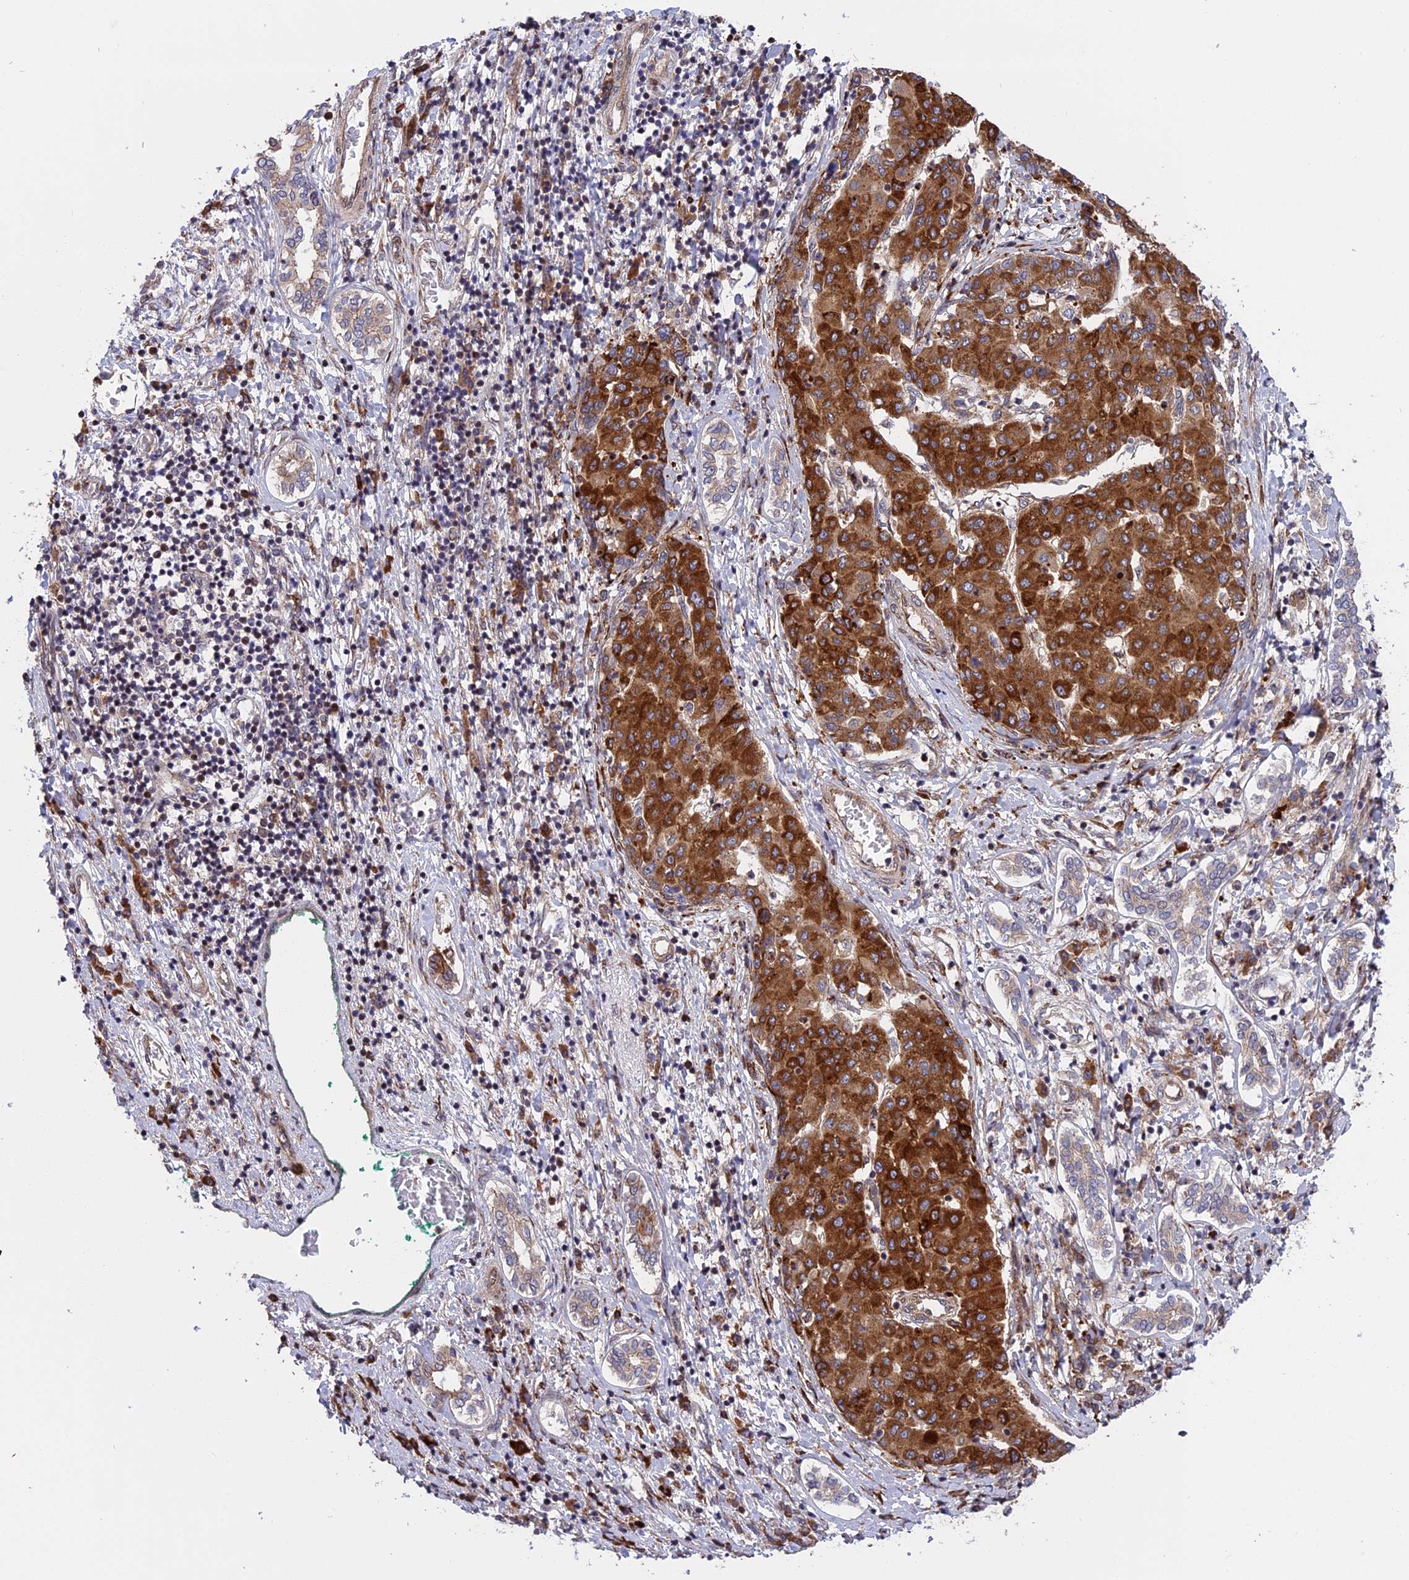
{"staining": {"intensity": "strong", "quantity": "25%-75%", "location": "cytoplasmic/membranous"}, "tissue": "liver cancer", "cell_type": "Tumor cells", "image_type": "cancer", "snomed": [{"axis": "morphology", "description": "Carcinoma, Hepatocellular, NOS"}, {"axis": "topography", "description": "Liver"}], "caption": "Immunohistochemistry (IHC) photomicrograph of liver cancer stained for a protein (brown), which reveals high levels of strong cytoplasmic/membranous positivity in approximately 25%-75% of tumor cells.", "gene": "DDX60L", "patient": {"sex": "male", "age": 65}}